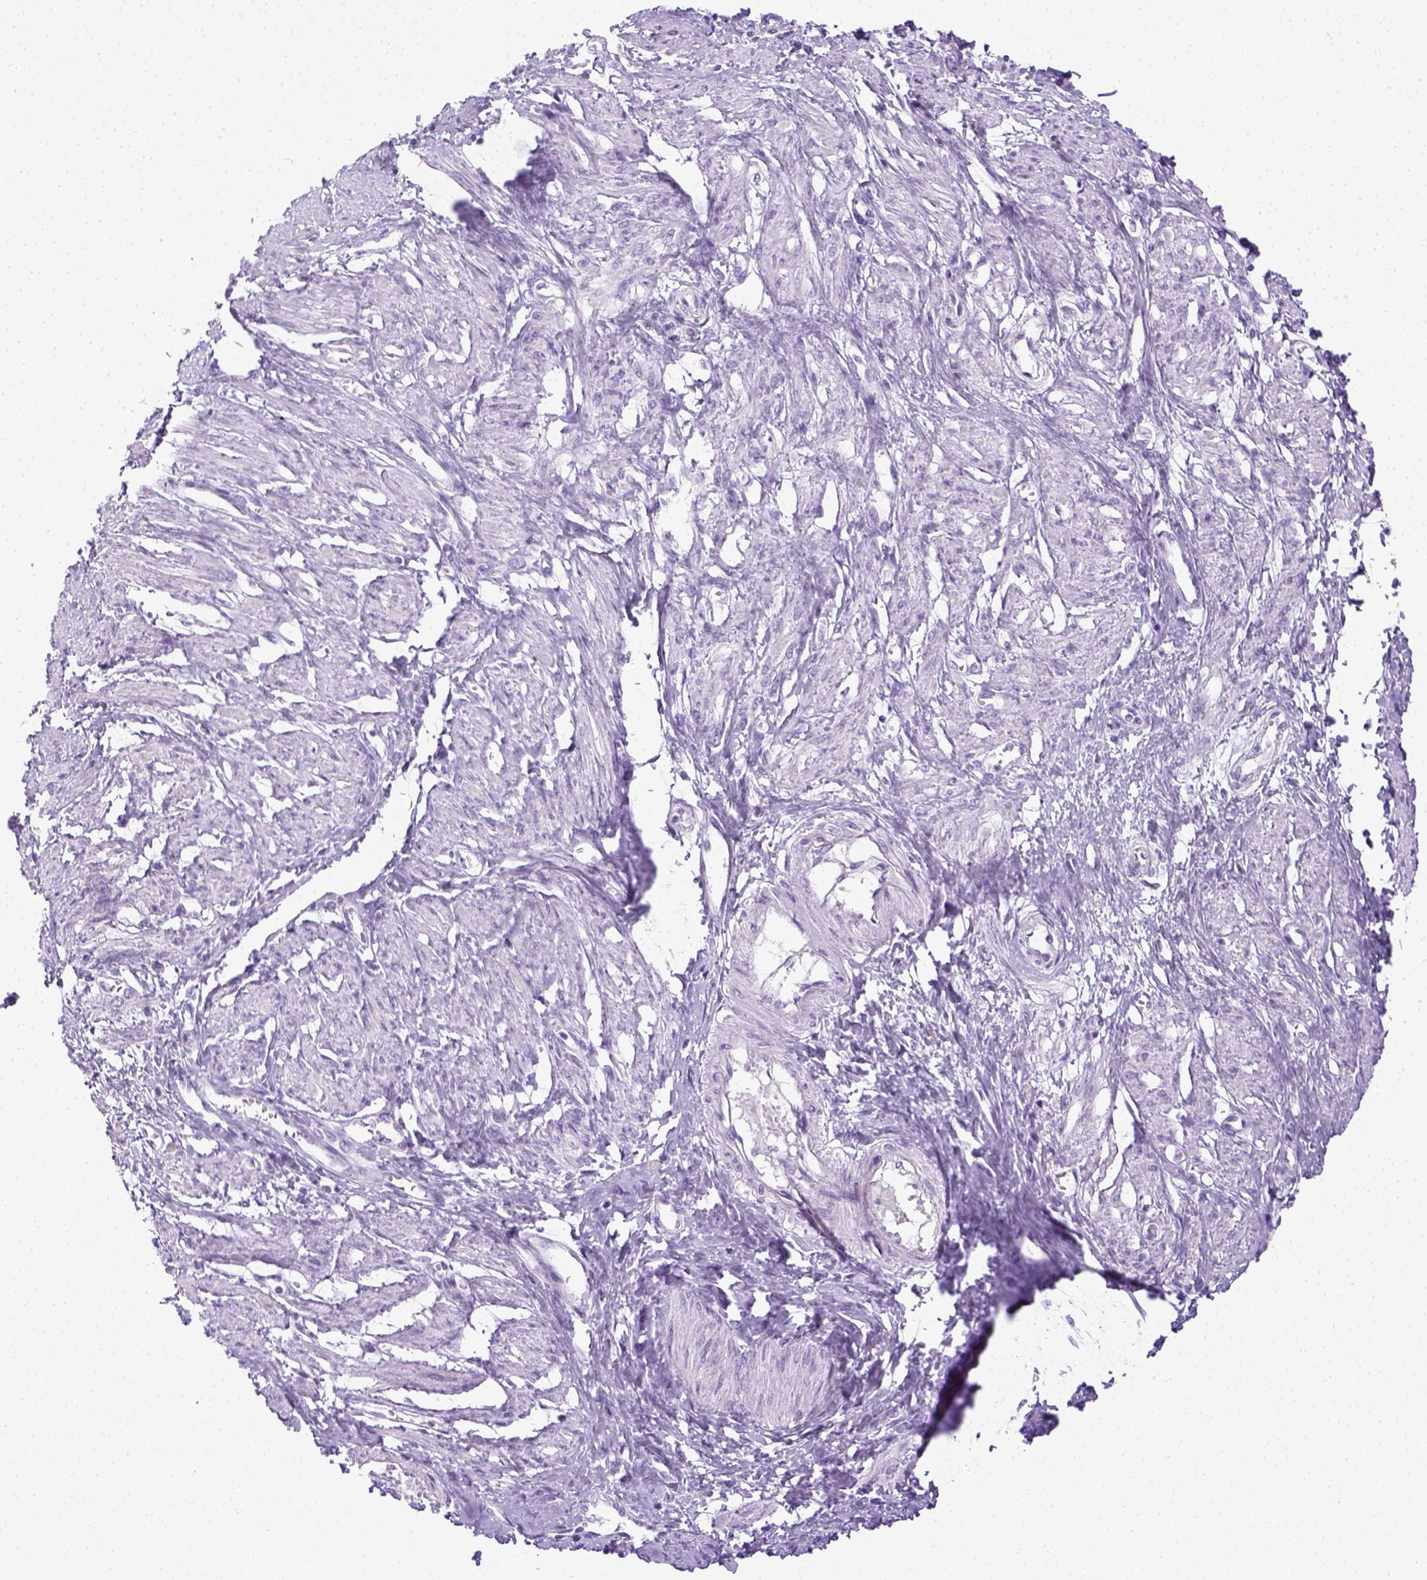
{"staining": {"intensity": "negative", "quantity": "none", "location": "none"}, "tissue": "smooth muscle", "cell_type": "Smooth muscle cells", "image_type": "normal", "snomed": [{"axis": "morphology", "description": "Normal tissue, NOS"}, {"axis": "topography", "description": "Smooth muscle"}, {"axis": "topography", "description": "Uterus"}], "caption": "IHC image of normal human smooth muscle stained for a protein (brown), which displays no positivity in smooth muscle cells. Nuclei are stained in blue.", "gene": "LGSN", "patient": {"sex": "female", "age": 39}}